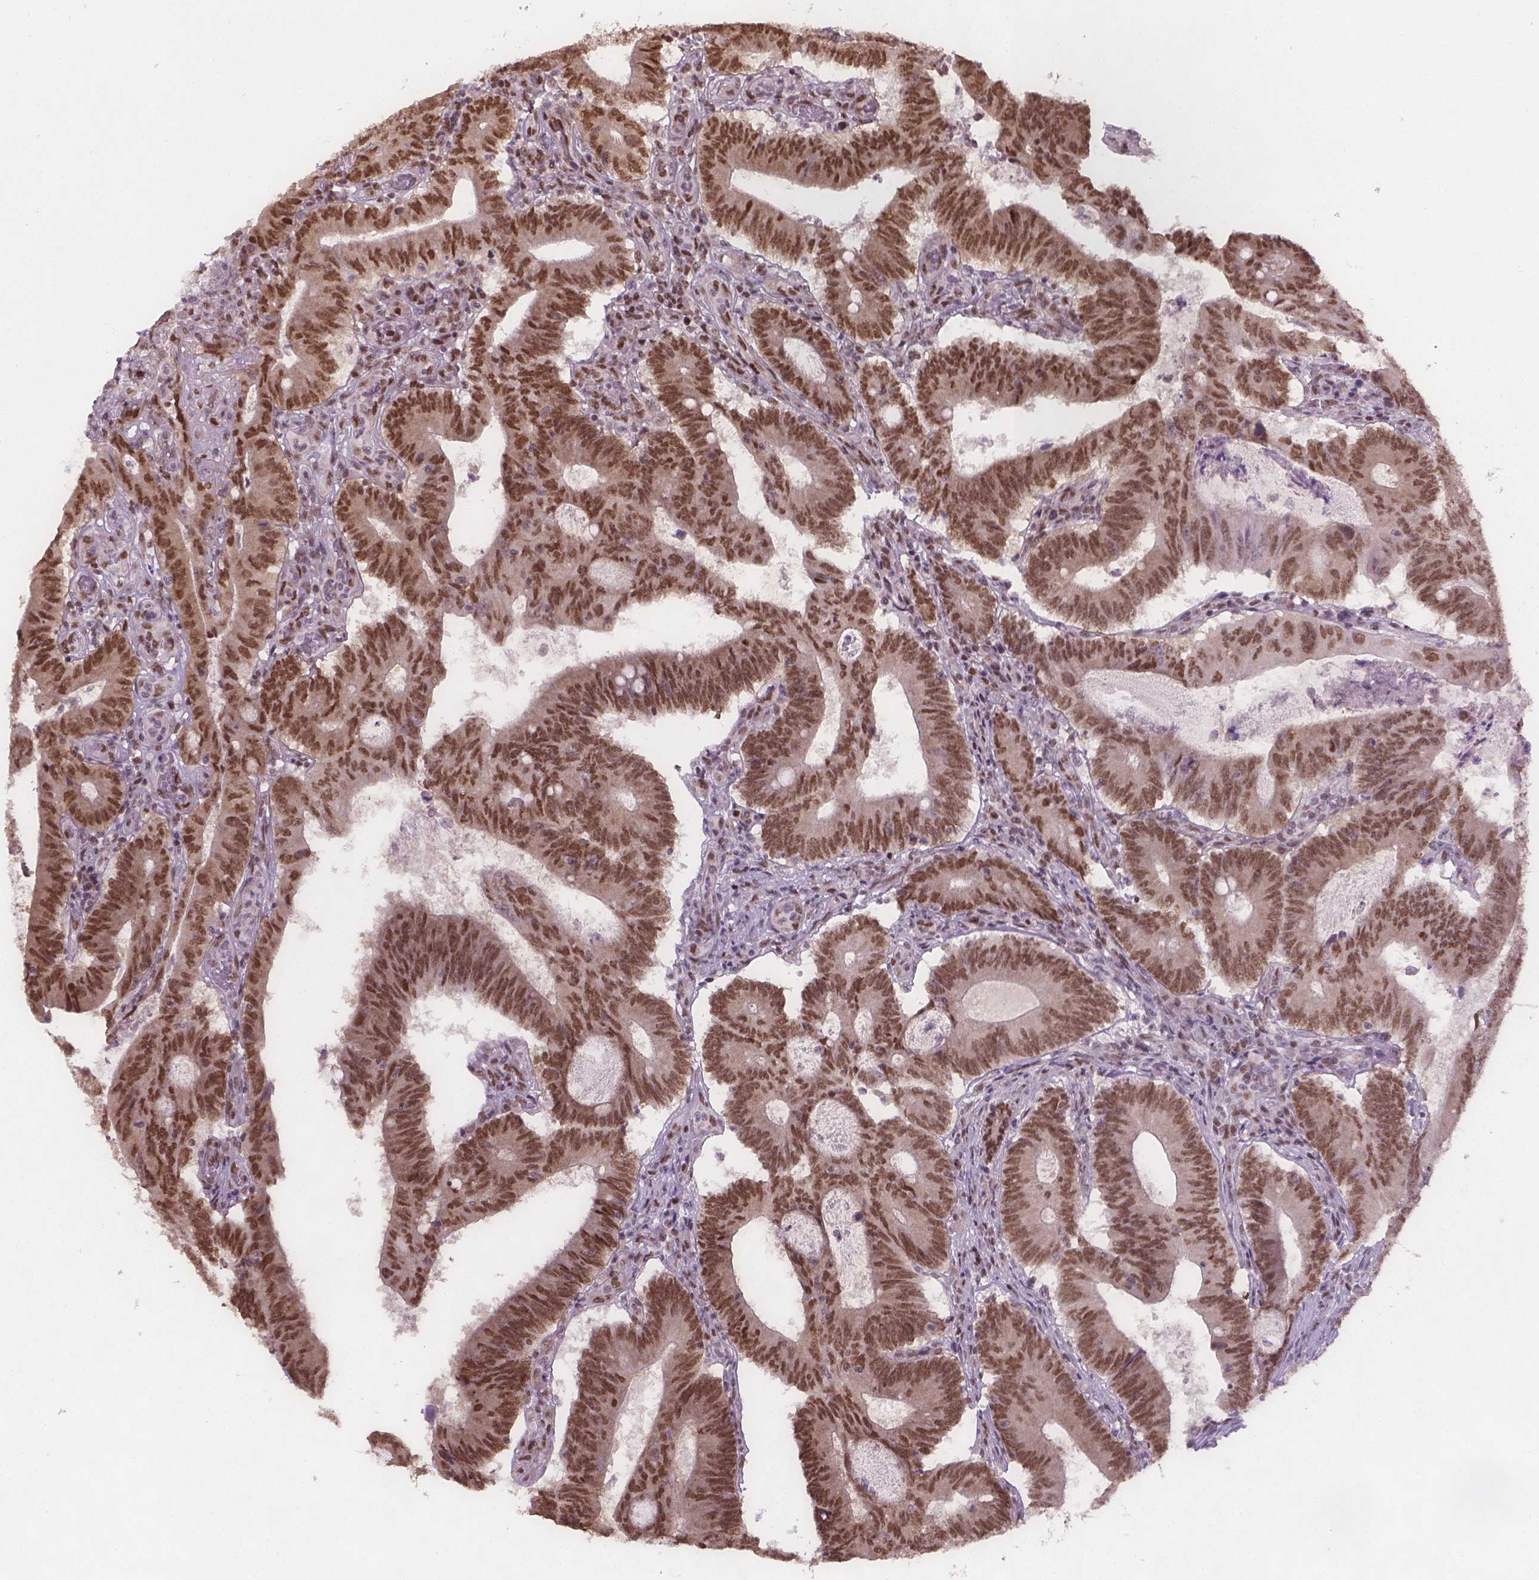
{"staining": {"intensity": "moderate", "quantity": ">75%", "location": "nuclear"}, "tissue": "colorectal cancer", "cell_type": "Tumor cells", "image_type": "cancer", "snomed": [{"axis": "morphology", "description": "Adenocarcinoma, NOS"}, {"axis": "topography", "description": "Colon"}], "caption": "DAB (3,3'-diaminobenzidine) immunohistochemical staining of colorectal cancer demonstrates moderate nuclear protein staining in approximately >75% of tumor cells. The protein is shown in brown color, while the nuclei are stained blue.", "gene": "FANCE", "patient": {"sex": "female", "age": 70}}